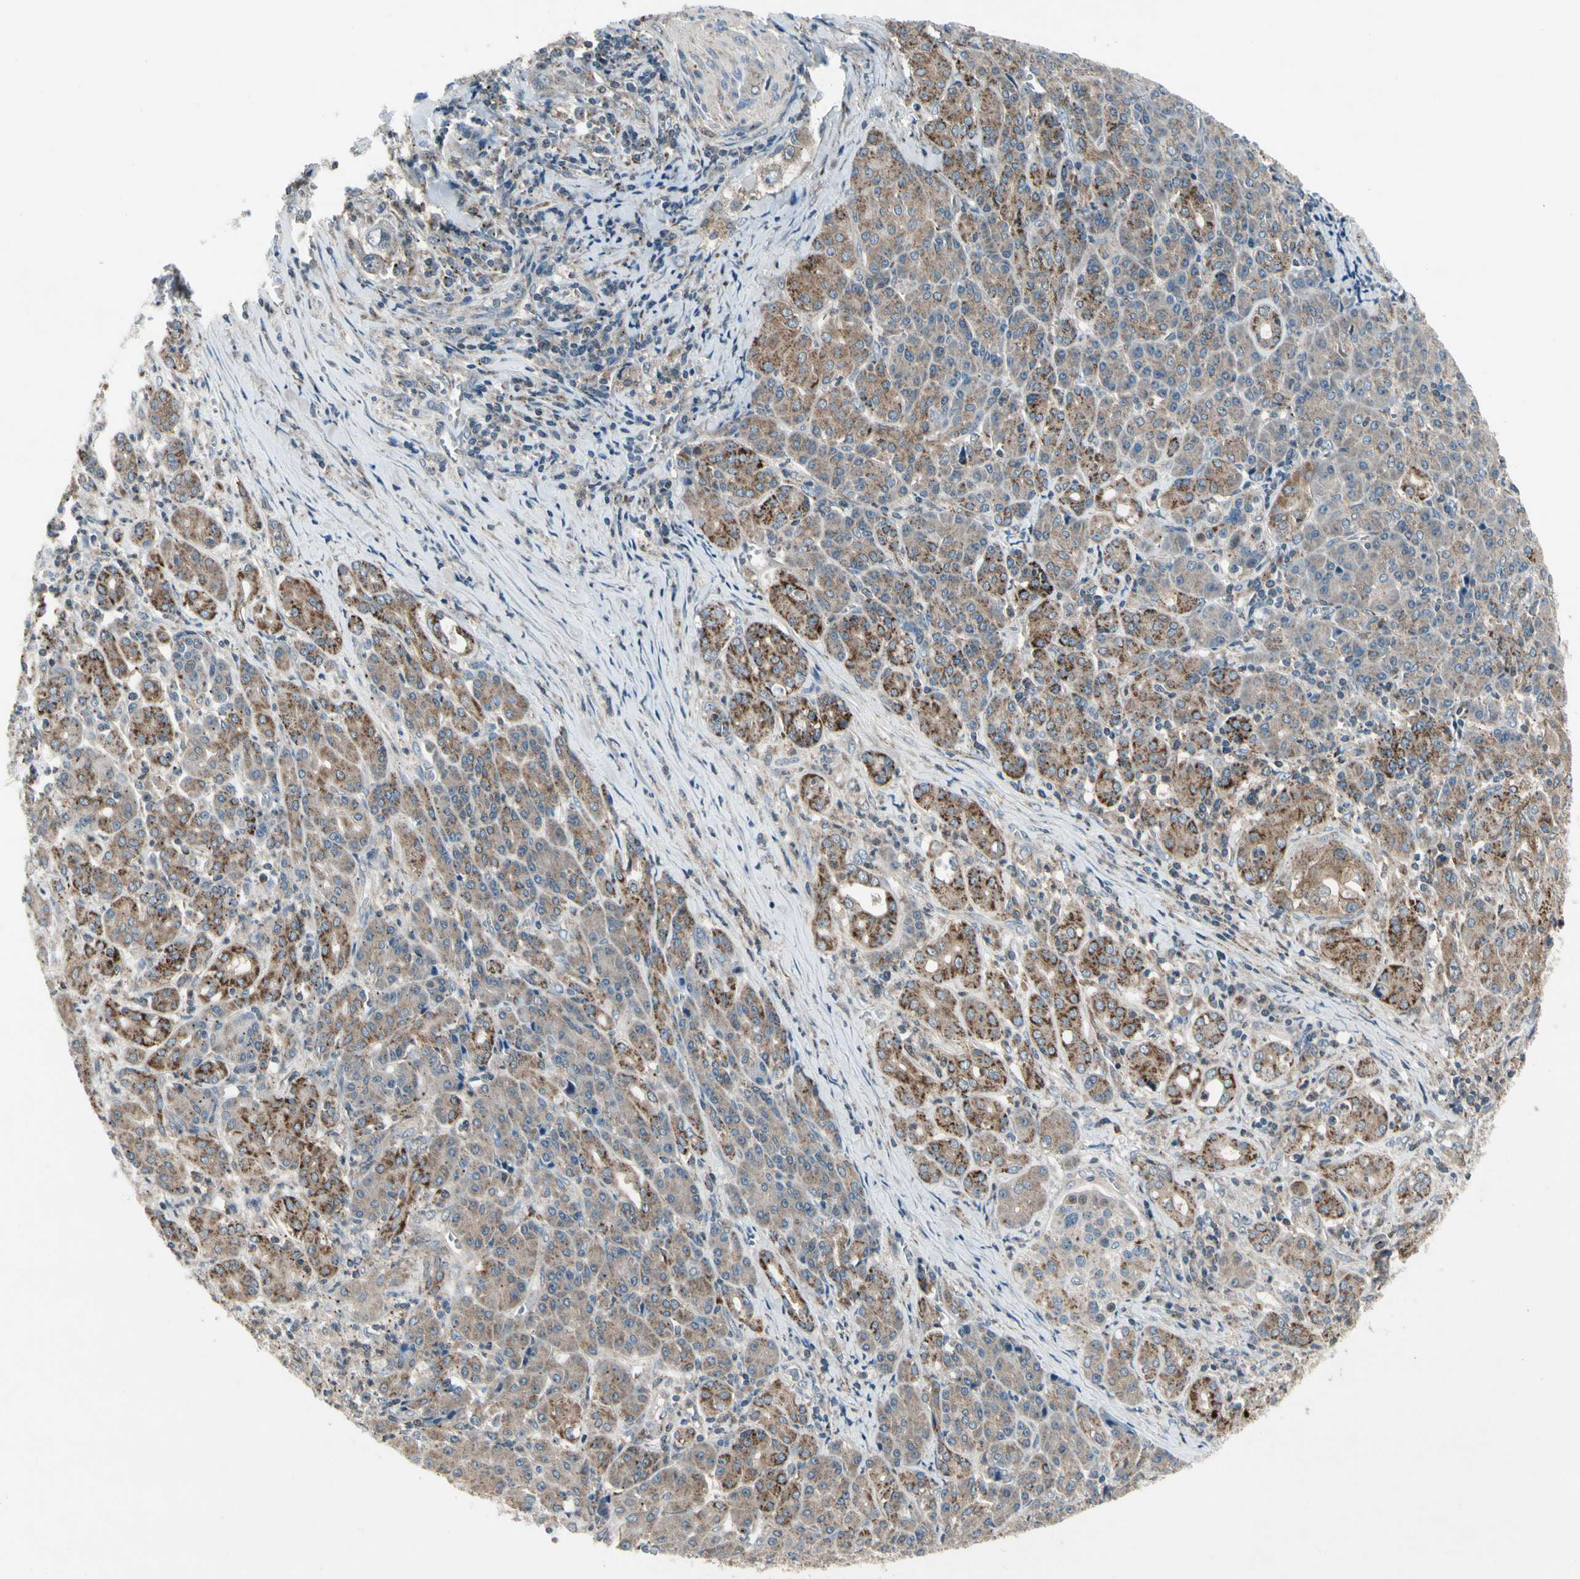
{"staining": {"intensity": "moderate", "quantity": ">75%", "location": "cytoplasmic/membranous"}, "tissue": "pancreatic cancer", "cell_type": "Tumor cells", "image_type": "cancer", "snomed": [{"axis": "morphology", "description": "Adenocarcinoma, NOS"}, {"axis": "topography", "description": "Pancreas"}], "caption": "Pancreatic adenocarcinoma stained for a protein (brown) exhibits moderate cytoplasmic/membranous positive expression in approximately >75% of tumor cells.", "gene": "NMI", "patient": {"sex": "male", "age": 70}}